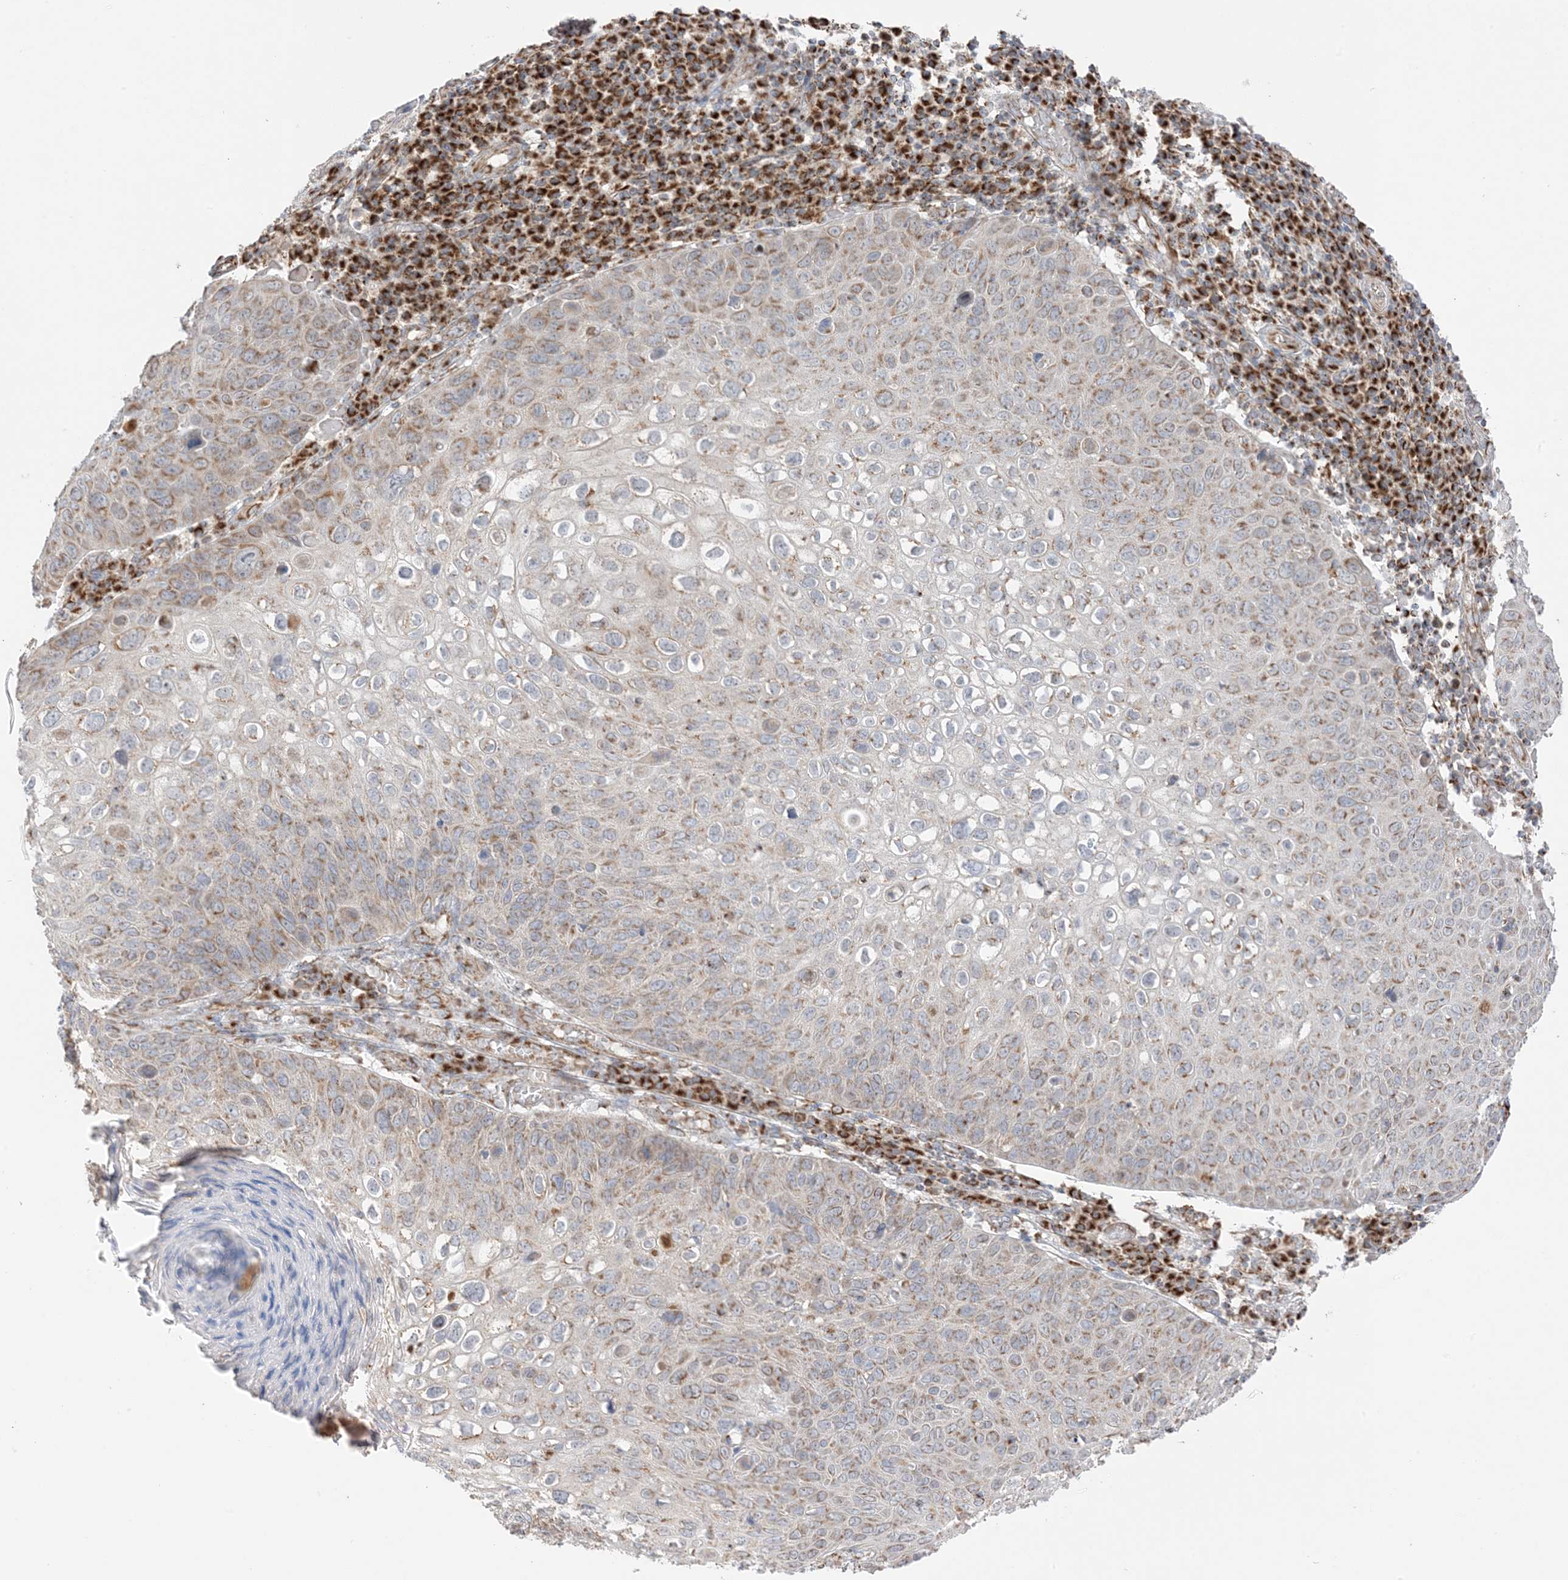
{"staining": {"intensity": "moderate", "quantity": ">75%", "location": "cytoplasmic/membranous"}, "tissue": "skin cancer", "cell_type": "Tumor cells", "image_type": "cancer", "snomed": [{"axis": "morphology", "description": "Squamous cell carcinoma, NOS"}, {"axis": "topography", "description": "Skin"}], "caption": "Skin squamous cell carcinoma tissue demonstrates moderate cytoplasmic/membranous expression in about >75% of tumor cells", "gene": "SLC25A12", "patient": {"sex": "female", "age": 90}}